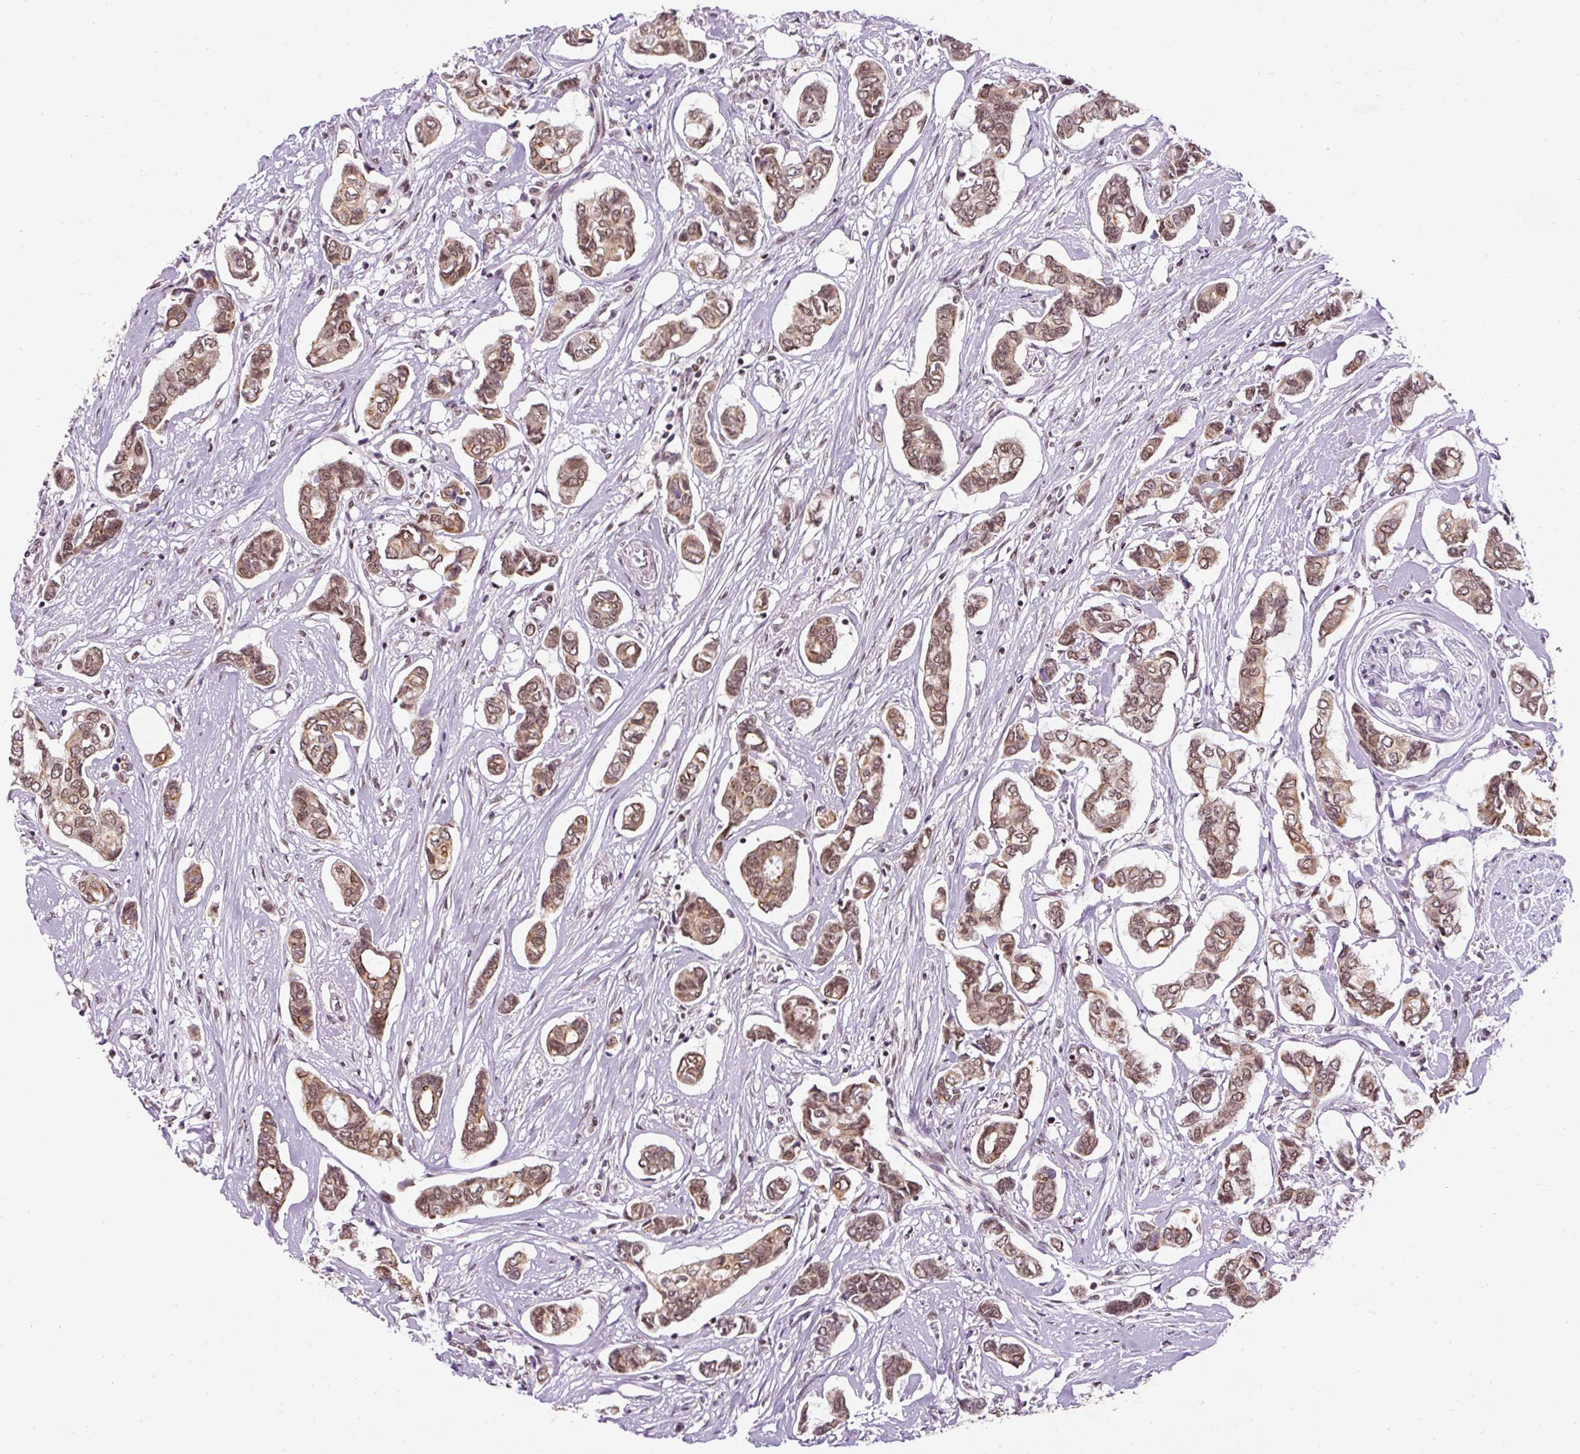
{"staining": {"intensity": "moderate", "quantity": ">75%", "location": "cytoplasmic/membranous,nuclear"}, "tissue": "breast cancer", "cell_type": "Tumor cells", "image_type": "cancer", "snomed": [{"axis": "morphology", "description": "Duct carcinoma"}, {"axis": "topography", "description": "Breast"}], "caption": "Tumor cells reveal medium levels of moderate cytoplasmic/membranous and nuclear staining in approximately >75% of cells in breast cancer (infiltrating ductal carcinoma).", "gene": "ZNF672", "patient": {"sex": "female", "age": 73}}